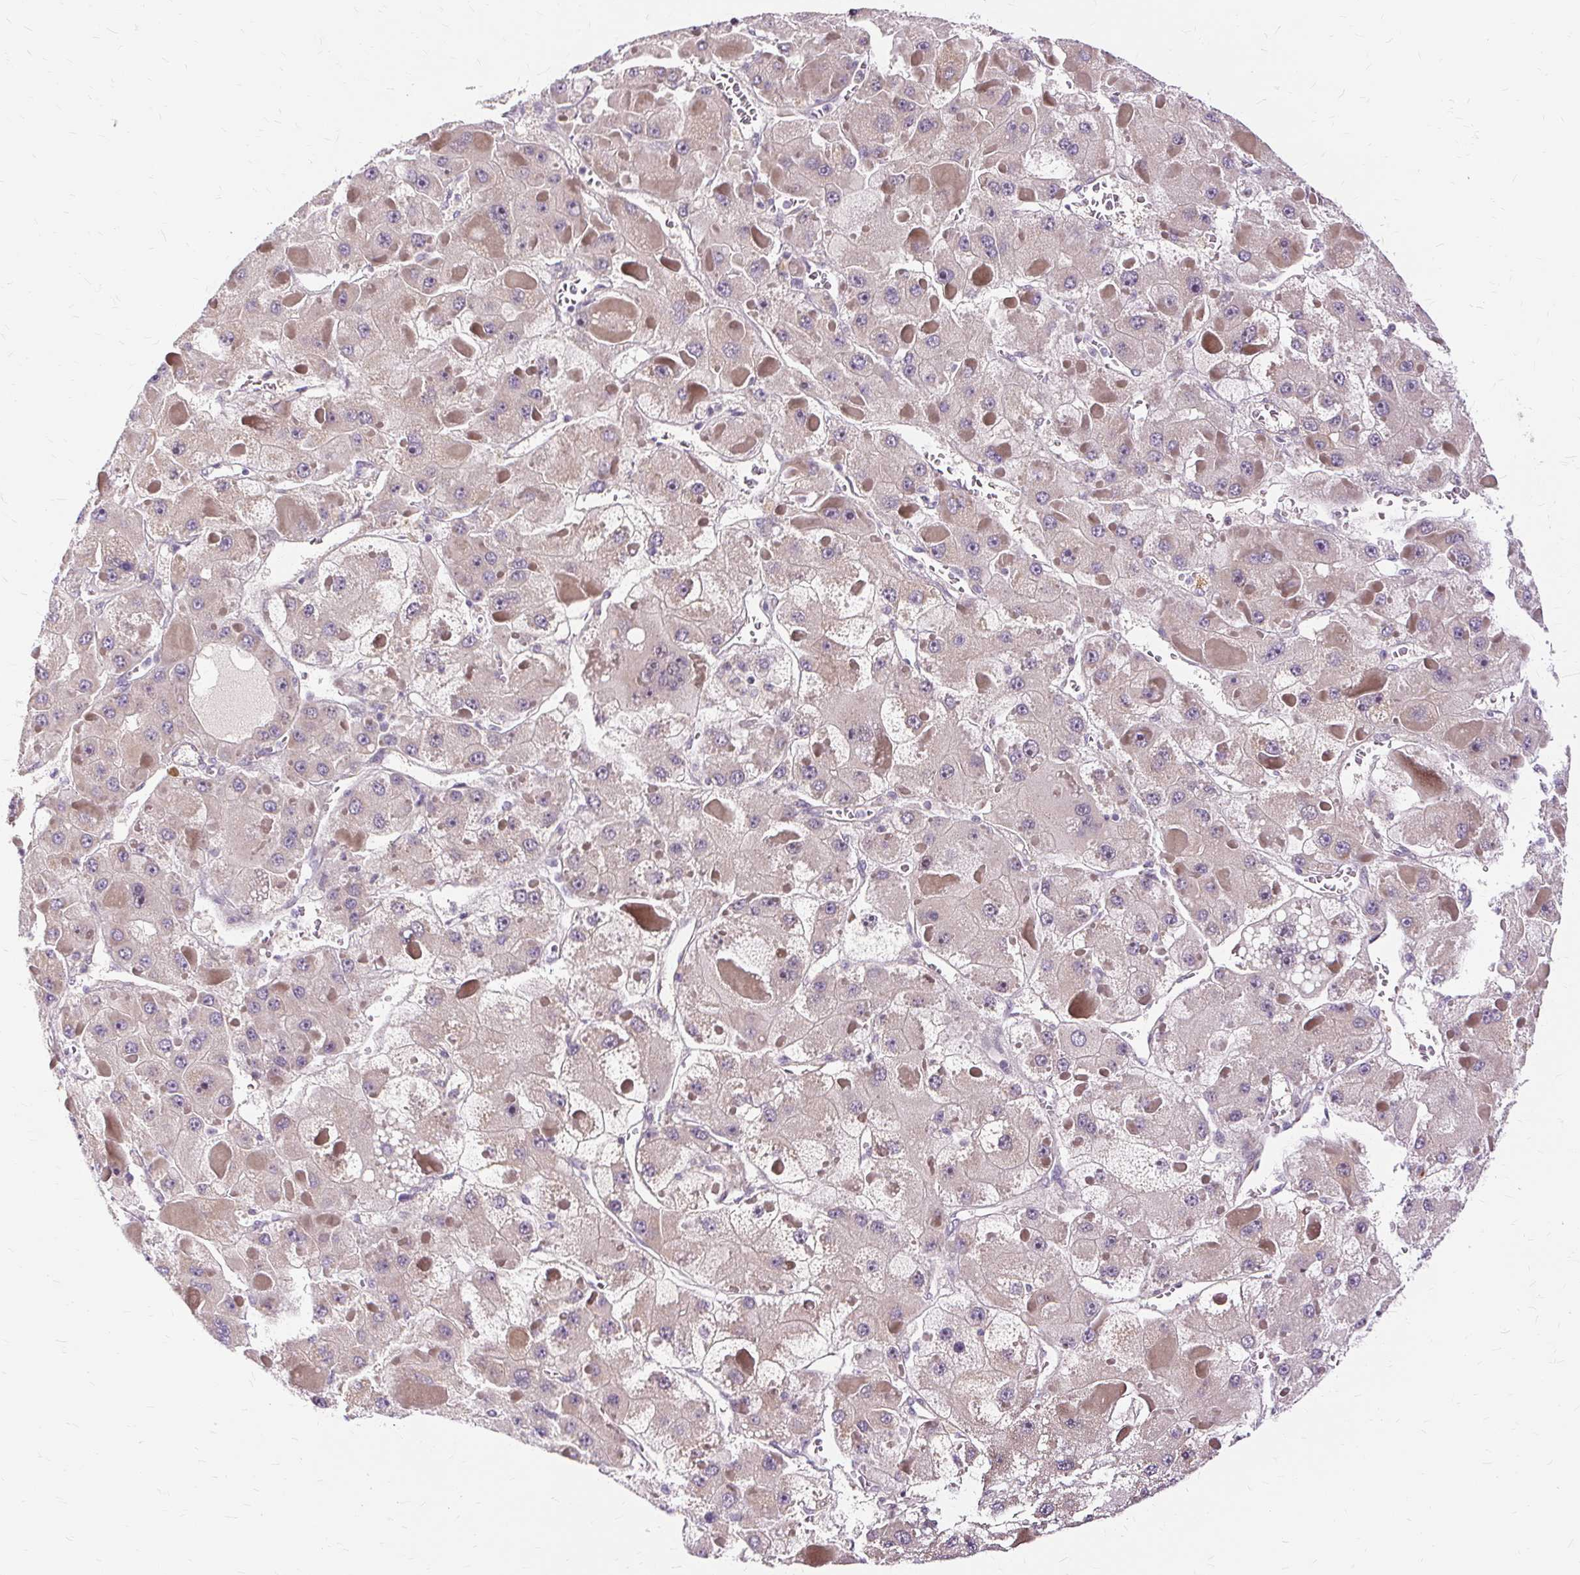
{"staining": {"intensity": "weak", "quantity": "25%-75%", "location": "cytoplasmic/membranous,nuclear"}, "tissue": "liver cancer", "cell_type": "Tumor cells", "image_type": "cancer", "snomed": [{"axis": "morphology", "description": "Carcinoma, Hepatocellular, NOS"}, {"axis": "topography", "description": "Liver"}], "caption": "Immunohistochemical staining of human hepatocellular carcinoma (liver) displays weak cytoplasmic/membranous and nuclear protein expression in approximately 25%-75% of tumor cells.", "gene": "MMACHC", "patient": {"sex": "female", "age": 73}}